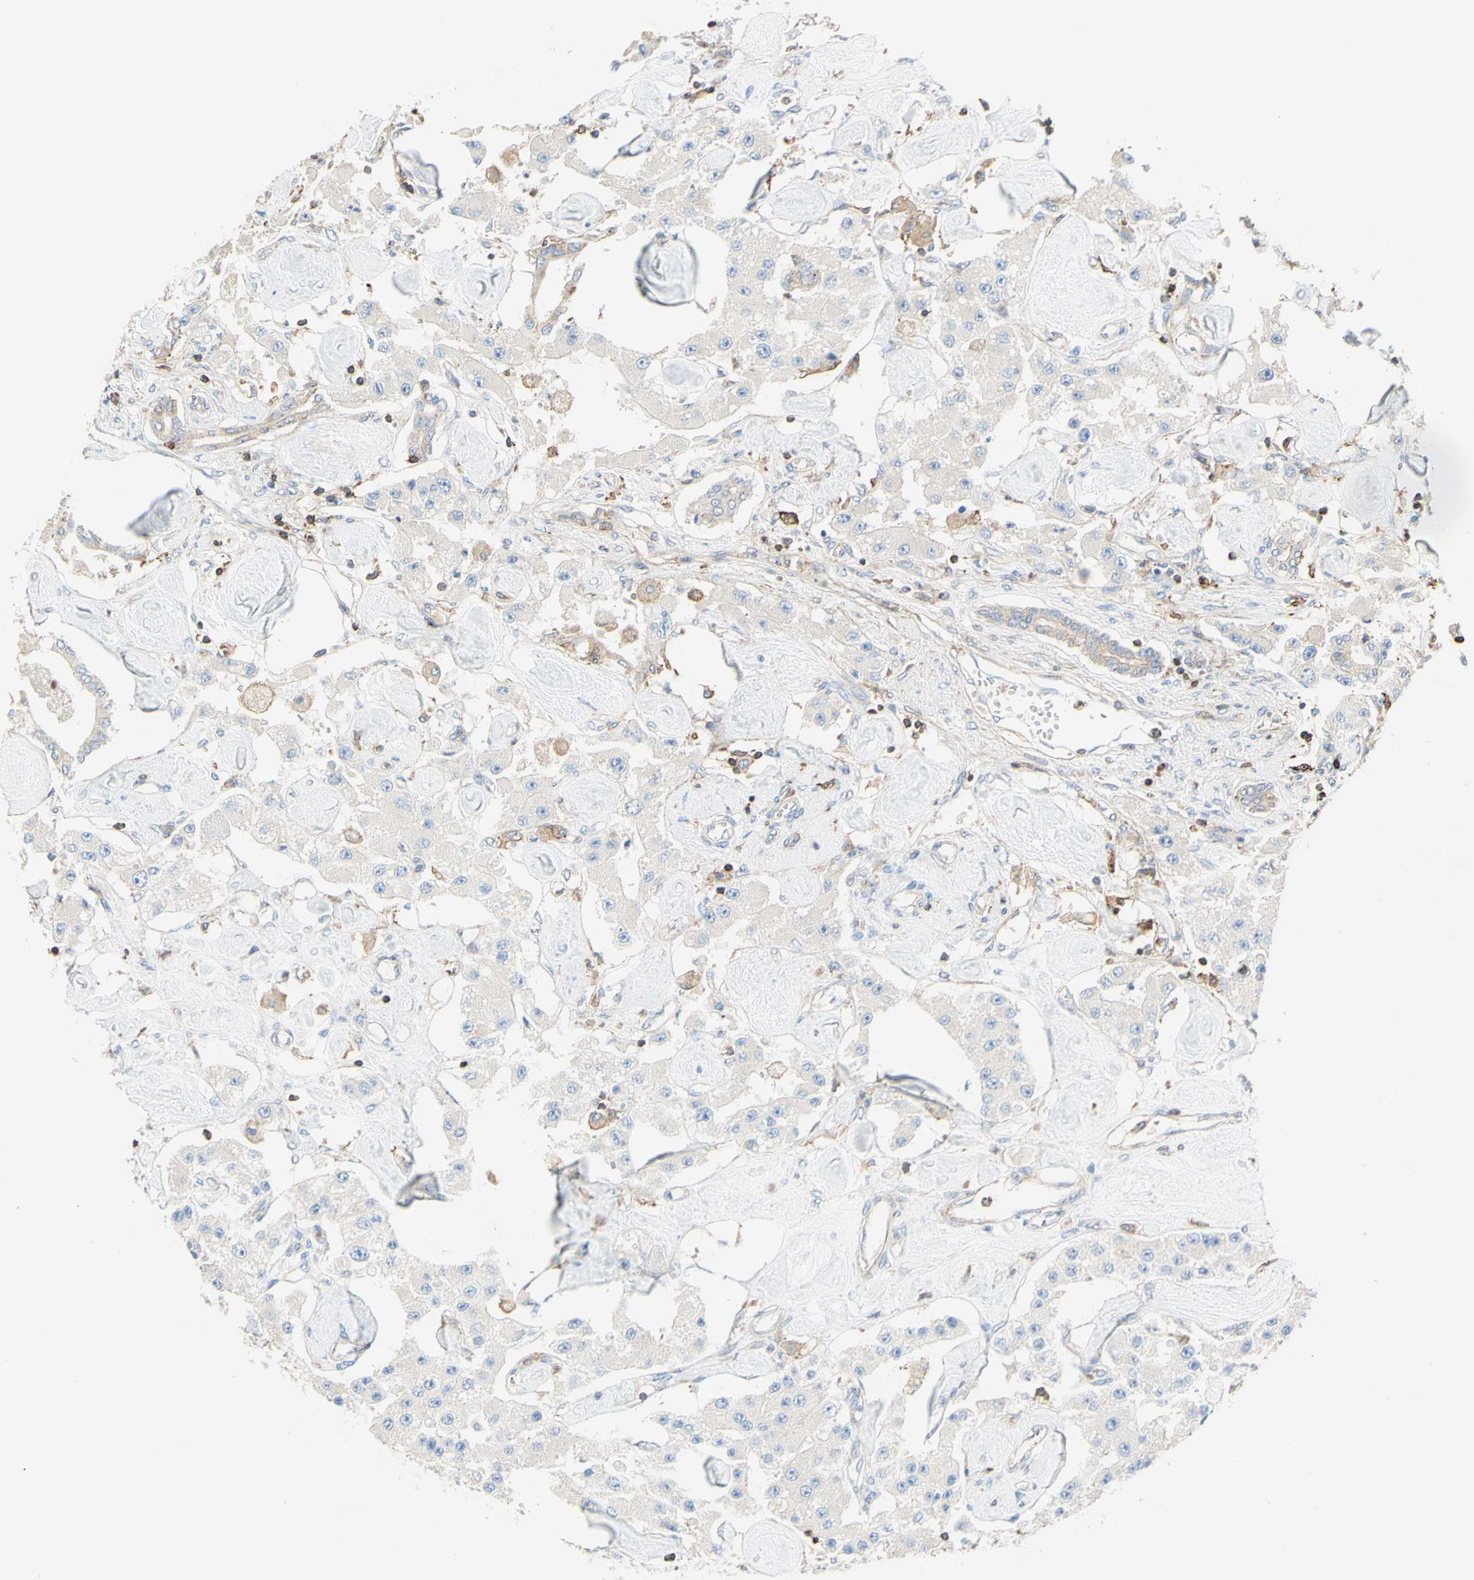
{"staining": {"intensity": "negative", "quantity": "none", "location": "none"}, "tissue": "carcinoid", "cell_type": "Tumor cells", "image_type": "cancer", "snomed": [{"axis": "morphology", "description": "Carcinoid, malignant, NOS"}, {"axis": "topography", "description": "Pancreas"}], "caption": "Tumor cells show no significant protein positivity in malignant carcinoid. Nuclei are stained in blue.", "gene": "SEMA4C", "patient": {"sex": "male", "age": 41}}